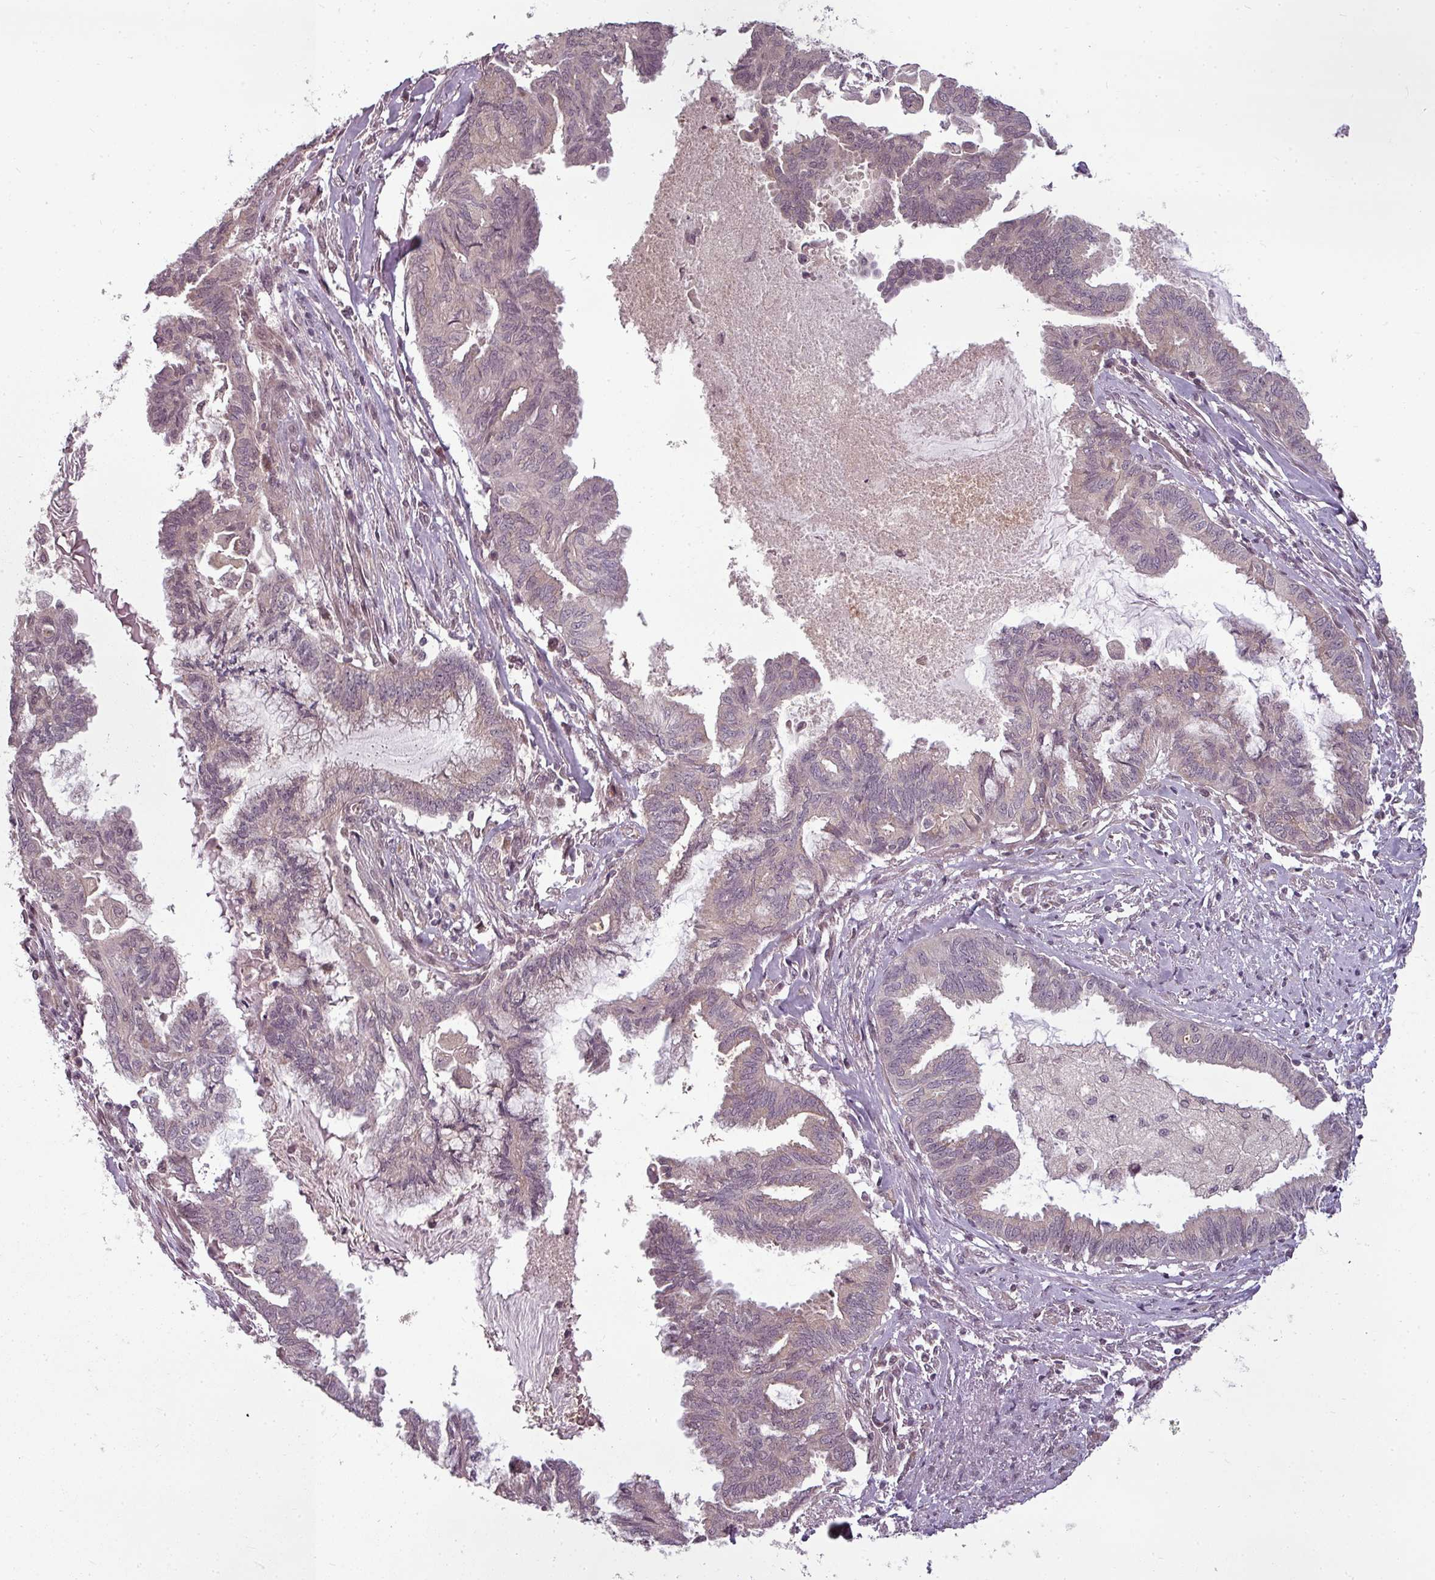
{"staining": {"intensity": "weak", "quantity": "<25%", "location": "cytoplasmic/membranous"}, "tissue": "endometrial cancer", "cell_type": "Tumor cells", "image_type": "cancer", "snomed": [{"axis": "morphology", "description": "Adenocarcinoma, NOS"}, {"axis": "topography", "description": "Endometrium"}], "caption": "Immunohistochemistry micrograph of neoplastic tissue: endometrial cancer stained with DAB shows no significant protein staining in tumor cells.", "gene": "CLIC1", "patient": {"sex": "female", "age": 86}}